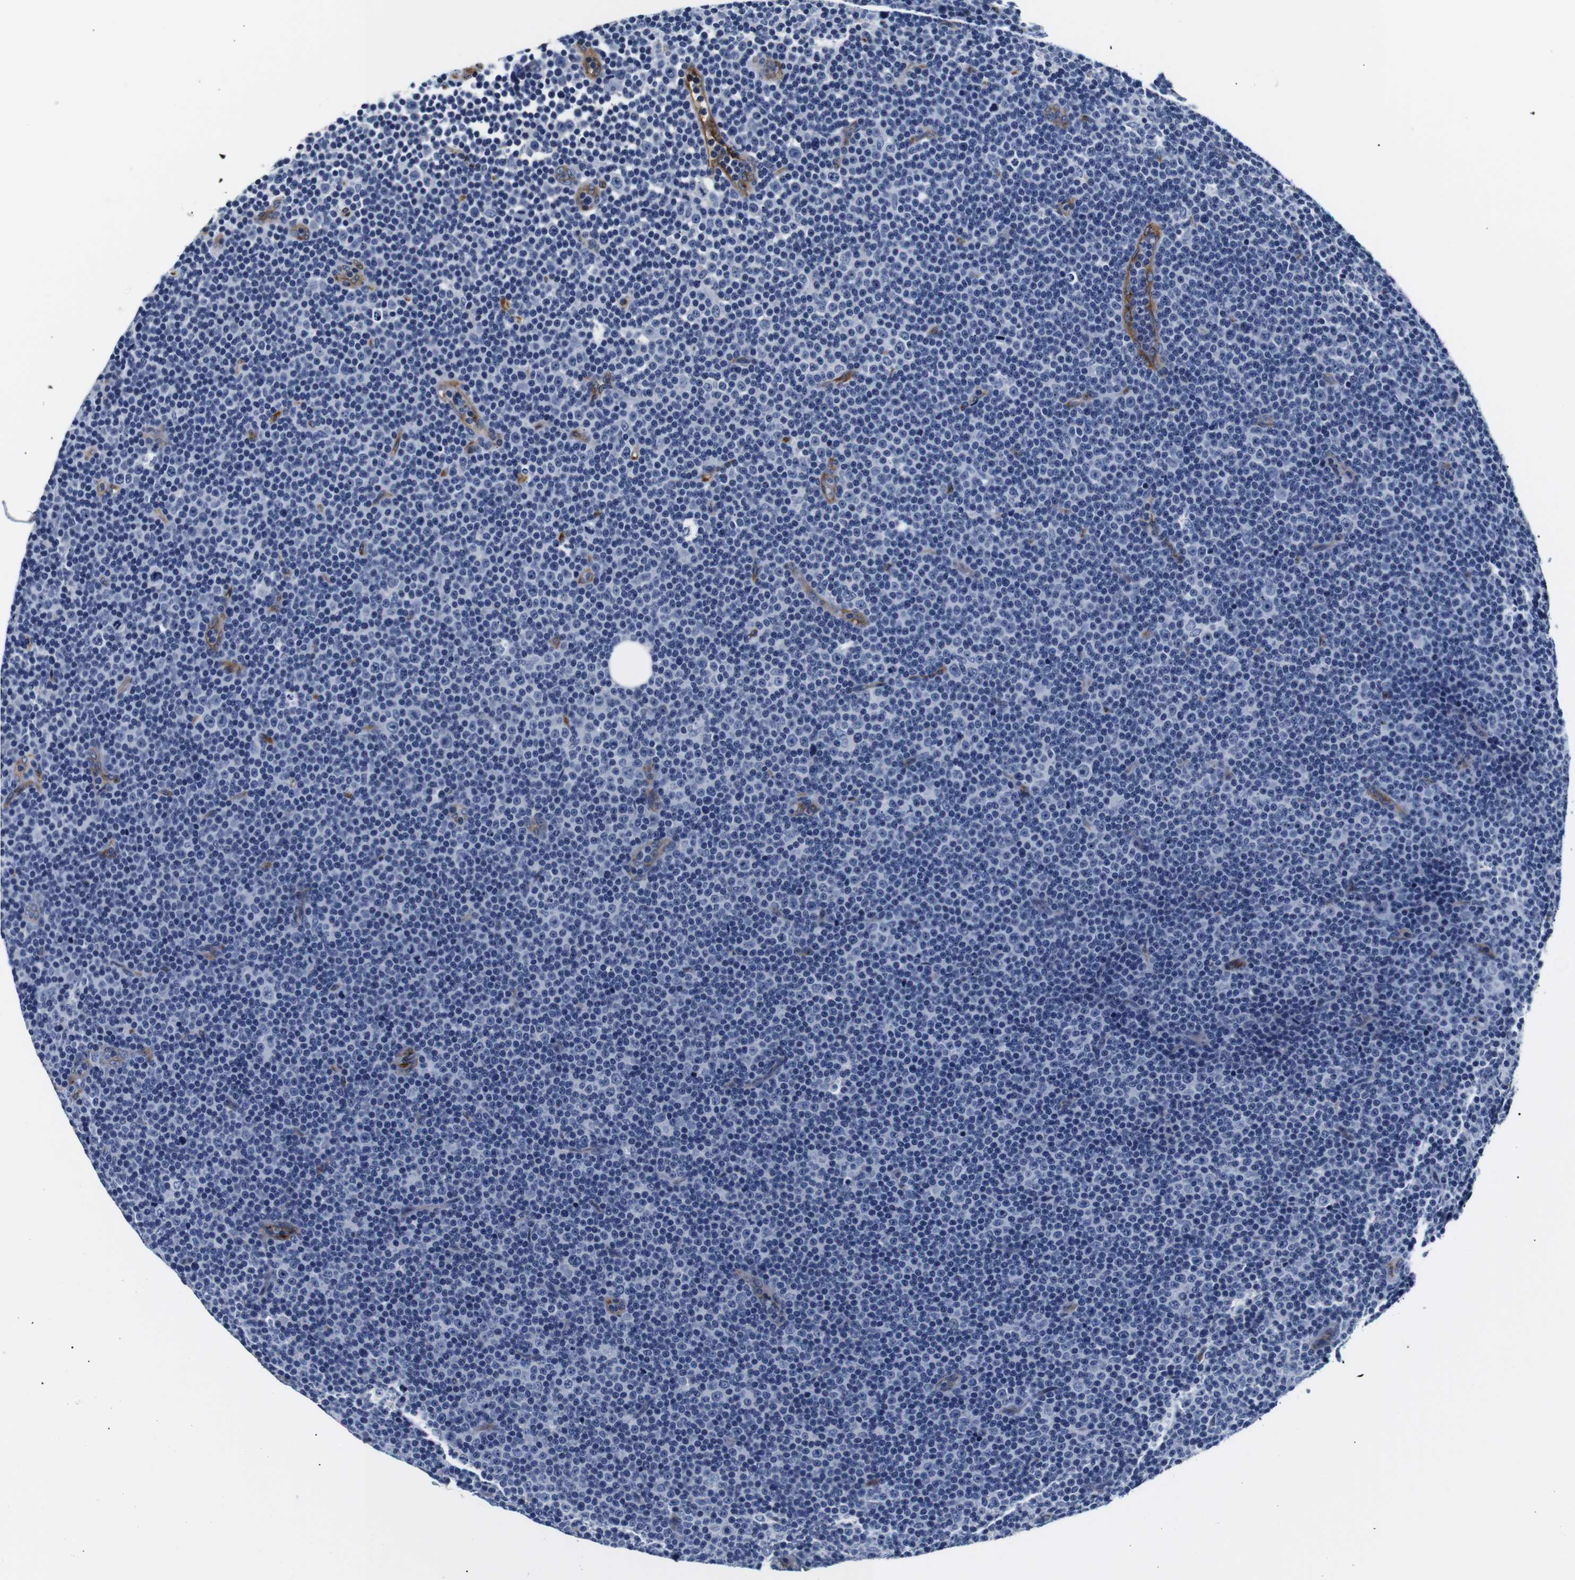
{"staining": {"intensity": "negative", "quantity": "none", "location": "none"}, "tissue": "lymphoma", "cell_type": "Tumor cells", "image_type": "cancer", "snomed": [{"axis": "morphology", "description": "Malignant lymphoma, non-Hodgkin's type, Low grade"}, {"axis": "topography", "description": "Lymph node"}], "caption": "IHC micrograph of human lymphoma stained for a protein (brown), which exhibits no expression in tumor cells.", "gene": "MUC4", "patient": {"sex": "female", "age": 67}}